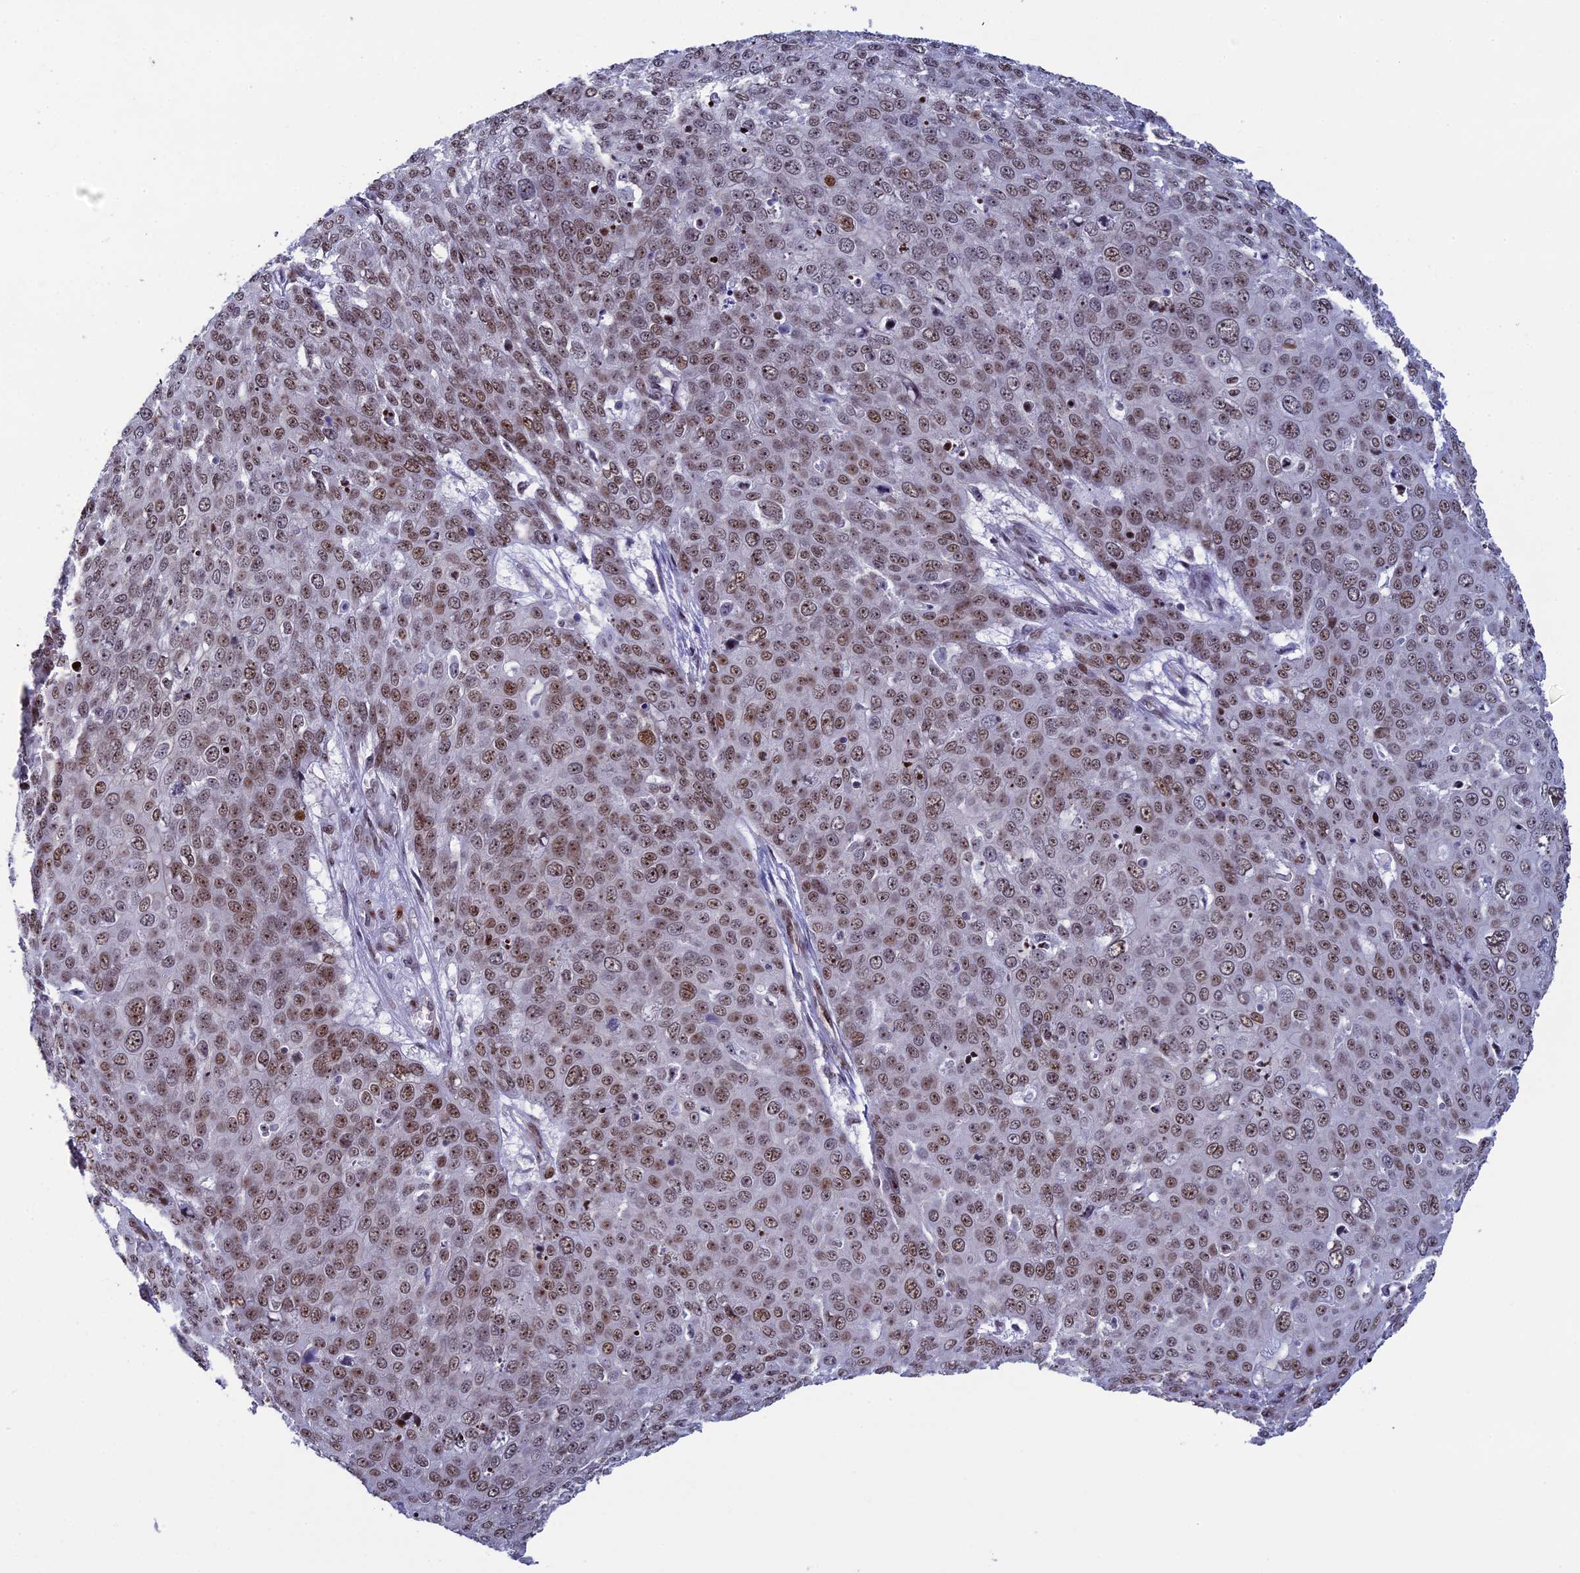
{"staining": {"intensity": "moderate", "quantity": ">75%", "location": "nuclear"}, "tissue": "skin cancer", "cell_type": "Tumor cells", "image_type": "cancer", "snomed": [{"axis": "morphology", "description": "Squamous cell carcinoma, NOS"}, {"axis": "topography", "description": "Skin"}], "caption": "Skin cancer (squamous cell carcinoma) stained with a brown dye reveals moderate nuclear positive positivity in approximately >75% of tumor cells.", "gene": "CCDC86", "patient": {"sex": "male", "age": 71}}